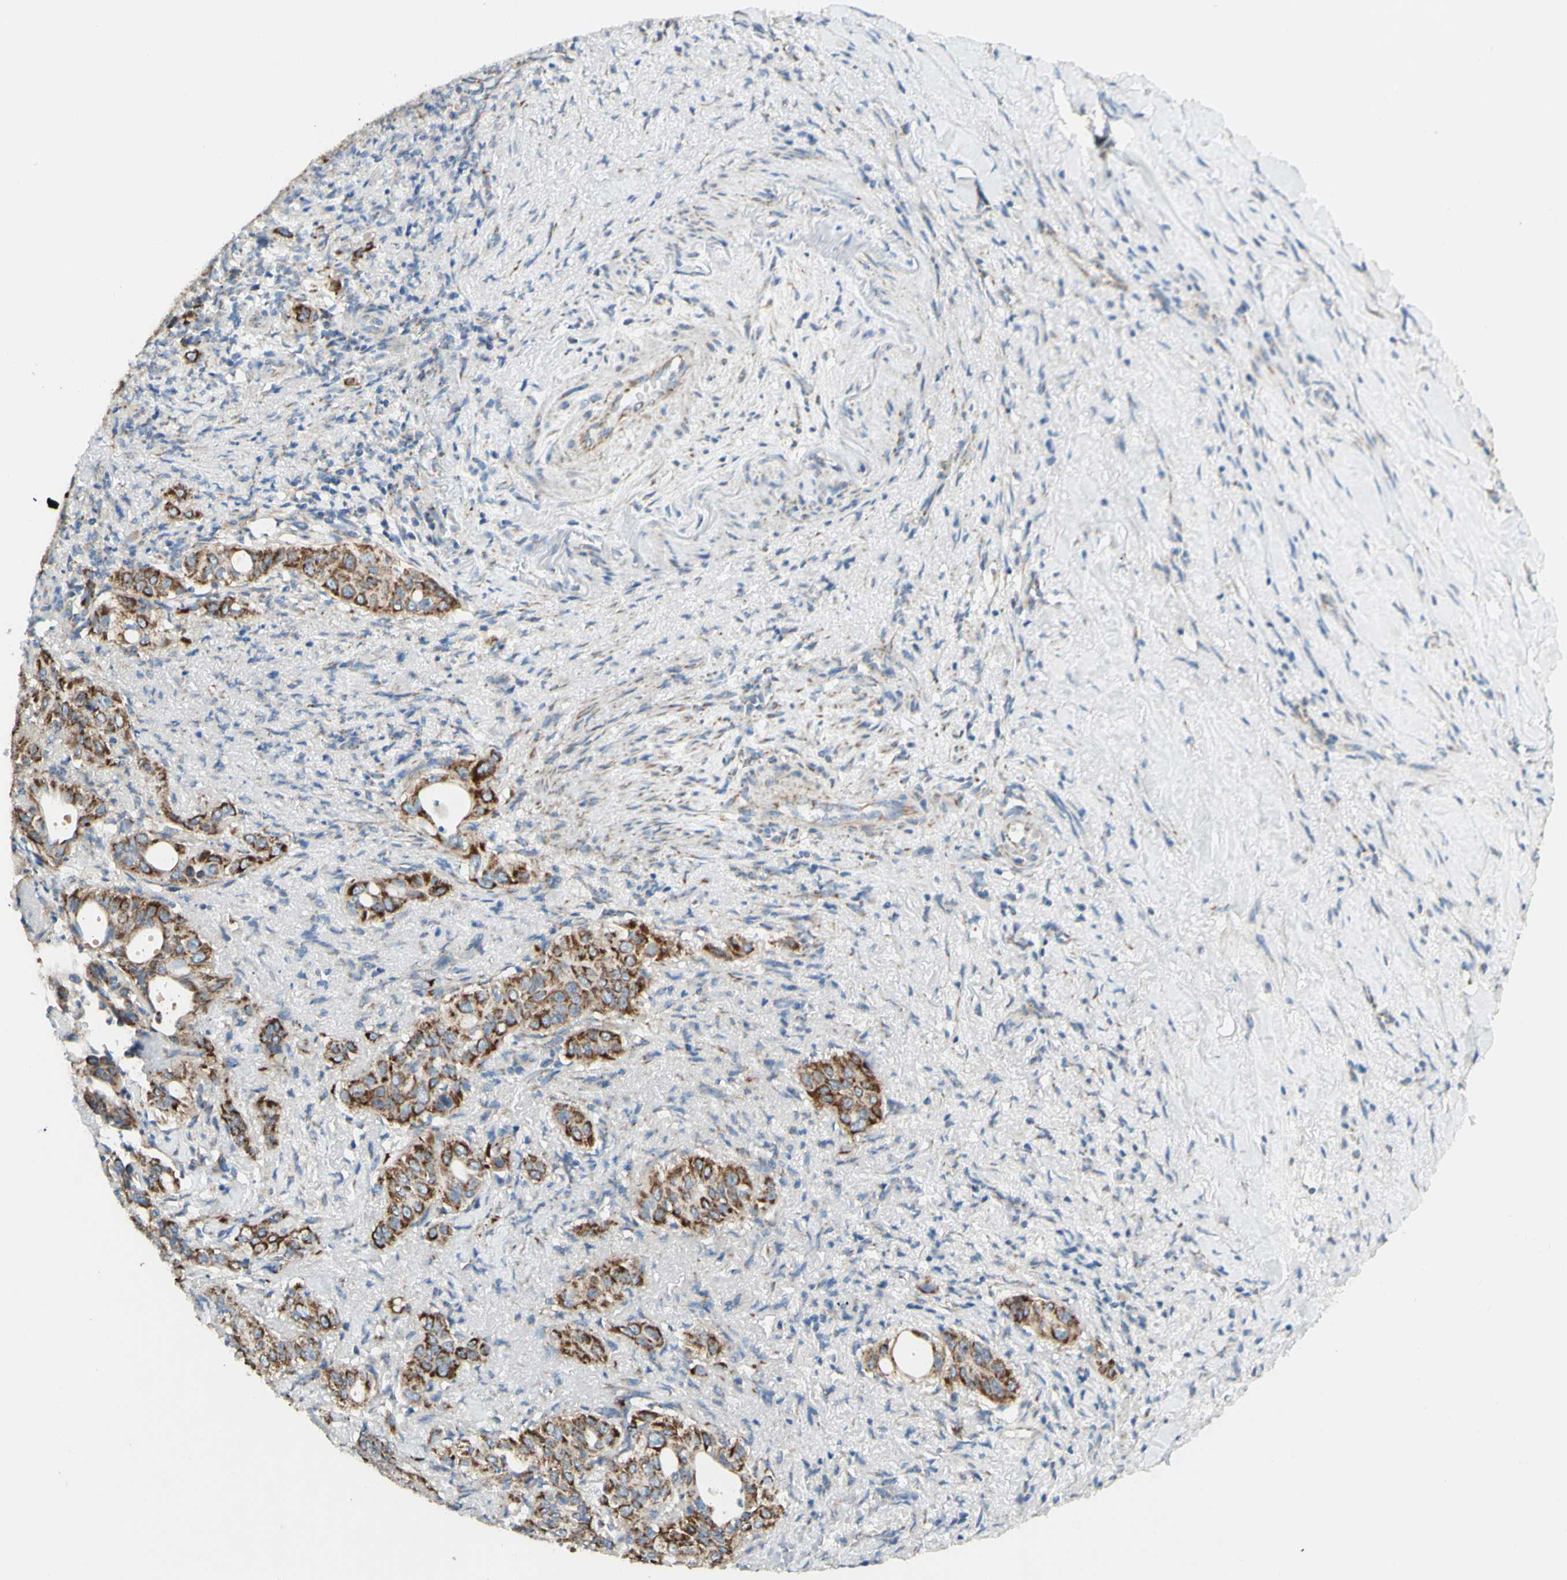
{"staining": {"intensity": "strong", "quantity": ">75%", "location": "cytoplasmic/membranous"}, "tissue": "liver cancer", "cell_type": "Tumor cells", "image_type": "cancer", "snomed": [{"axis": "morphology", "description": "Cholangiocarcinoma"}, {"axis": "topography", "description": "Liver"}], "caption": "Protein staining of liver cholangiocarcinoma tissue reveals strong cytoplasmic/membranous expression in about >75% of tumor cells. (brown staining indicates protein expression, while blue staining denotes nuclei).", "gene": "ARMC10", "patient": {"sex": "female", "age": 67}}